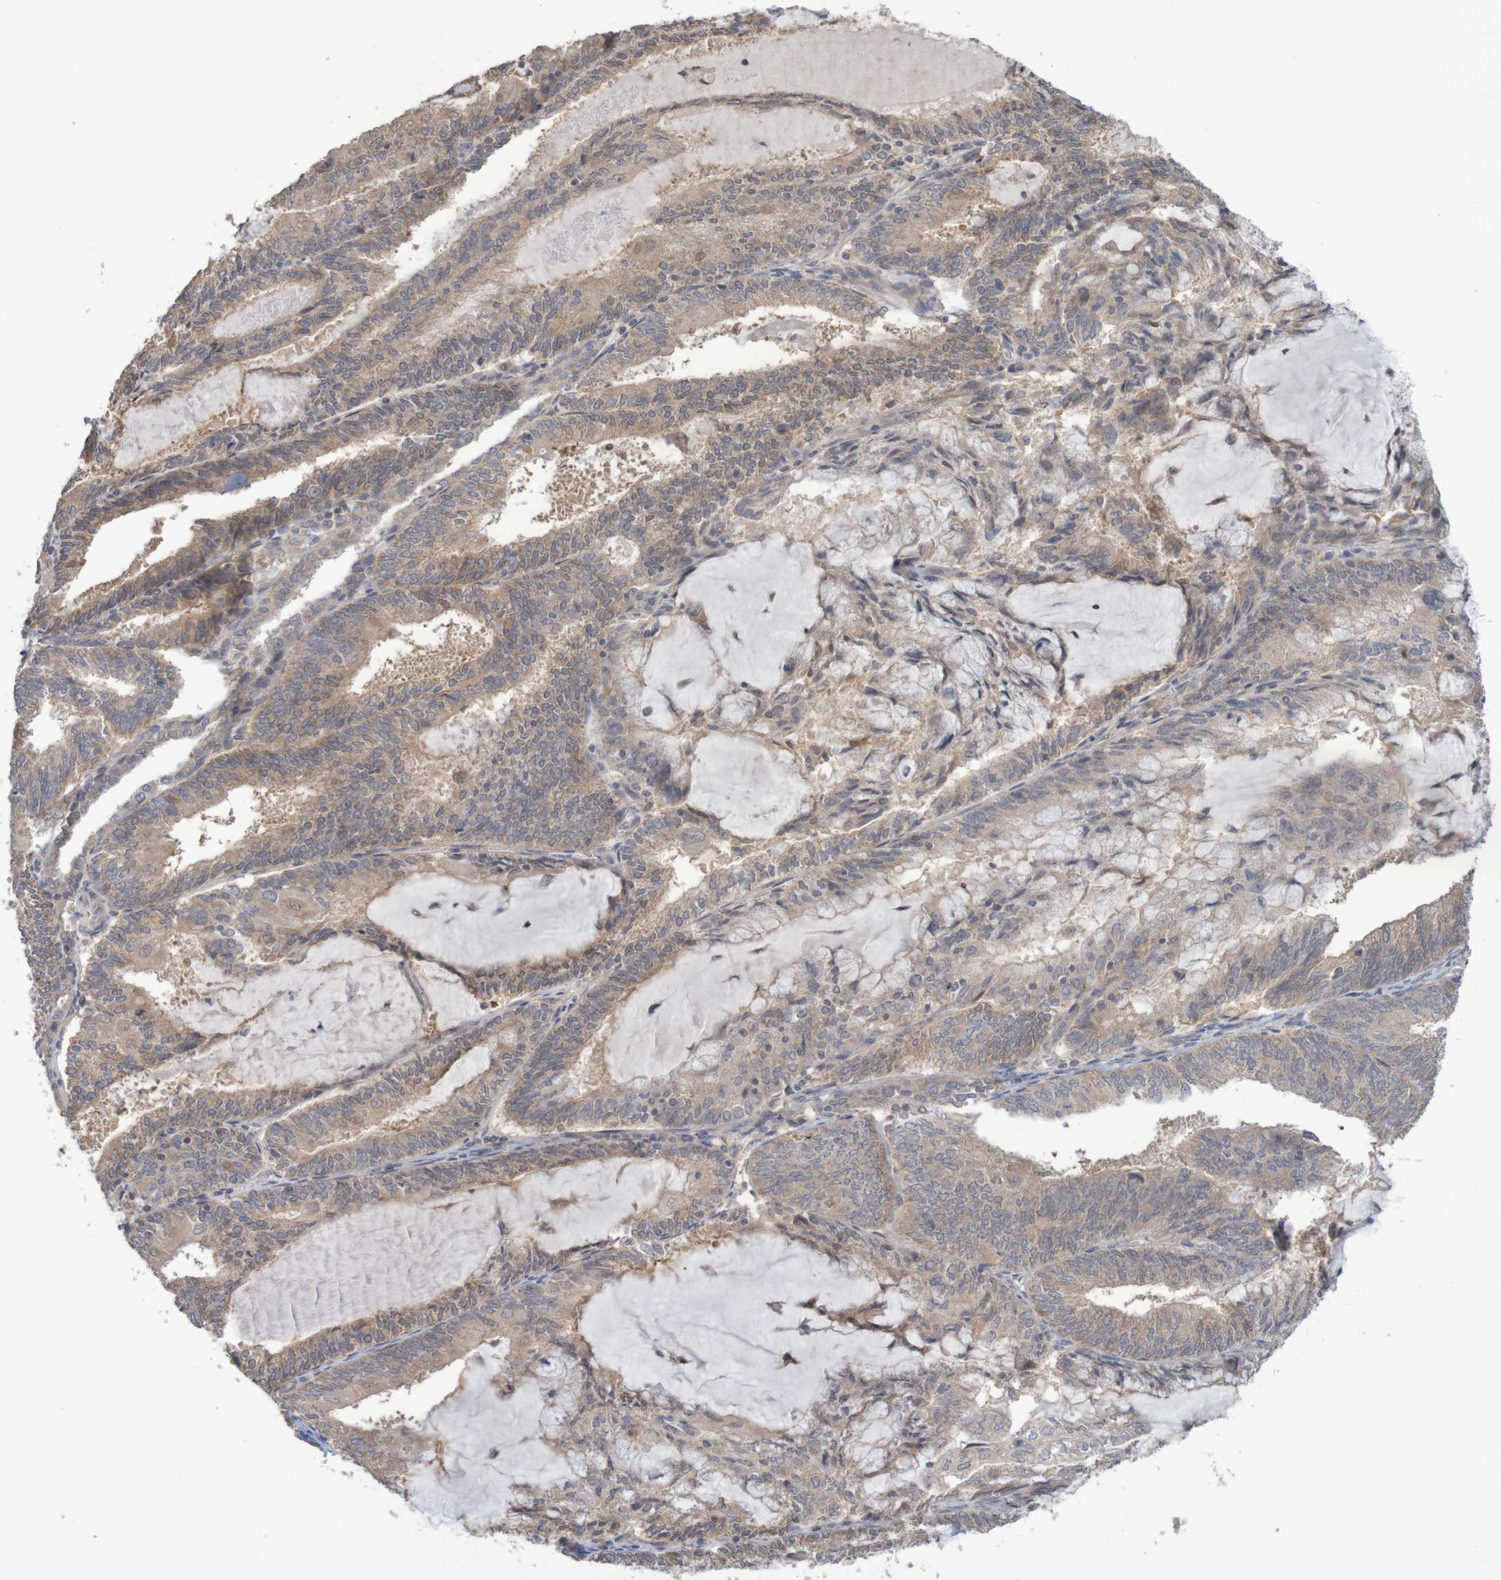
{"staining": {"intensity": "weak", "quantity": ">75%", "location": "cytoplasmic/membranous"}, "tissue": "endometrial cancer", "cell_type": "Tumor cells", "image_type": "cancer", "snomed": [{"axis": "morphology", "description": "Adenocarcinoma, NOS"}, {"axis": "topography", "description": "Endometrium"}], "caption": "This photomicrograph reveals IHC staining of endometrial adenocarcinoma, with low weak cytoplasmic/membranous positivity in approximately >75% of tumor cells.", "gene": "ANKK1", "patient": {"sex": "female", "age": 81}}